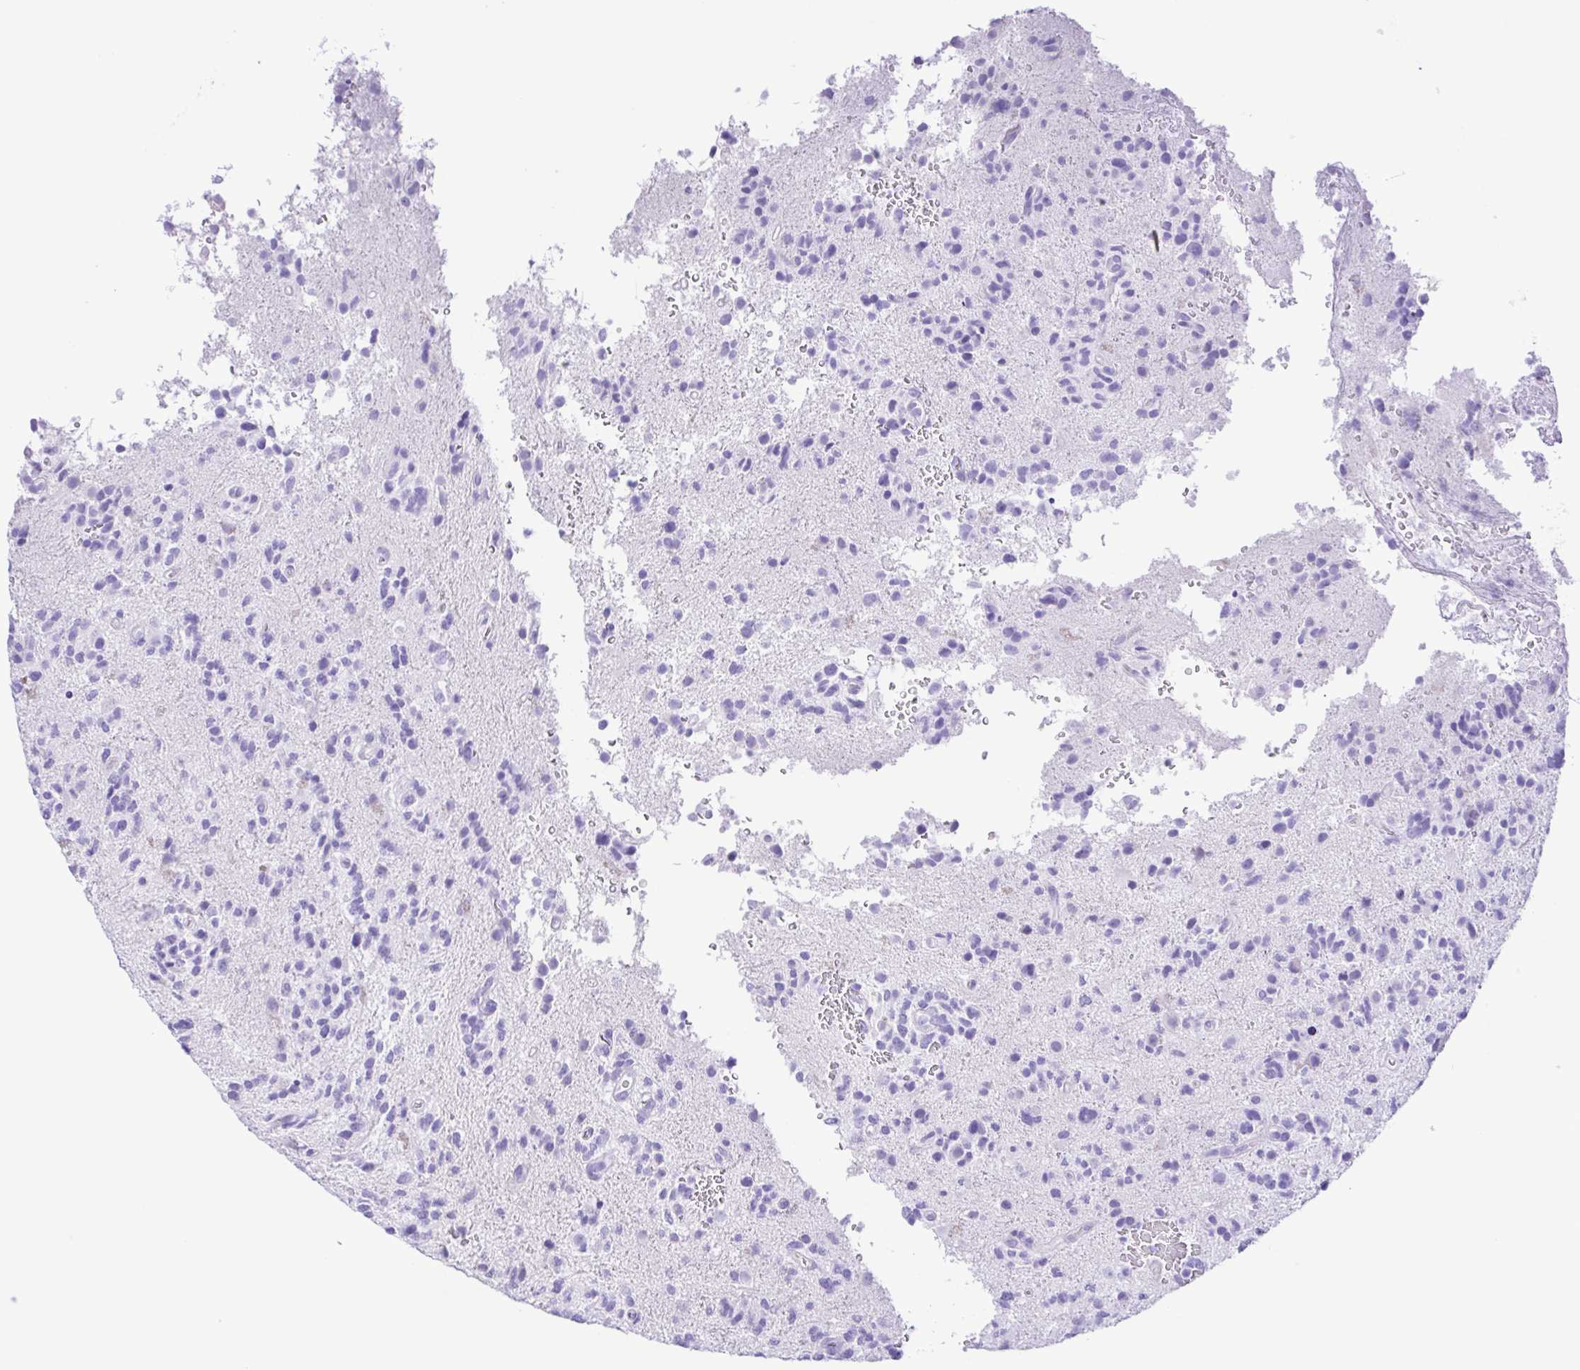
{"staining": {"intensity": "negative", "quantity": "none", "location": "none"}, "tissue": "glioma", "cell_type": "Tumor cells", "image_type": "cancer", "snomed": [{"axis": "morphology", "description": "Glioma, malignant, High grade"}, {"axis": "topography", "description": "Brain"}], "caption": "The IHC image has no significant staining in tumor cells of high-grade glioma (malignant) tissue. (Stains: DAB immunohistochemistry (IHC) with hematoxylin counter stain, Microscopy: brightfield microscopy at high magnification).", "gene": "CASP14", "patient": {"sex": "female", "age": 71}}